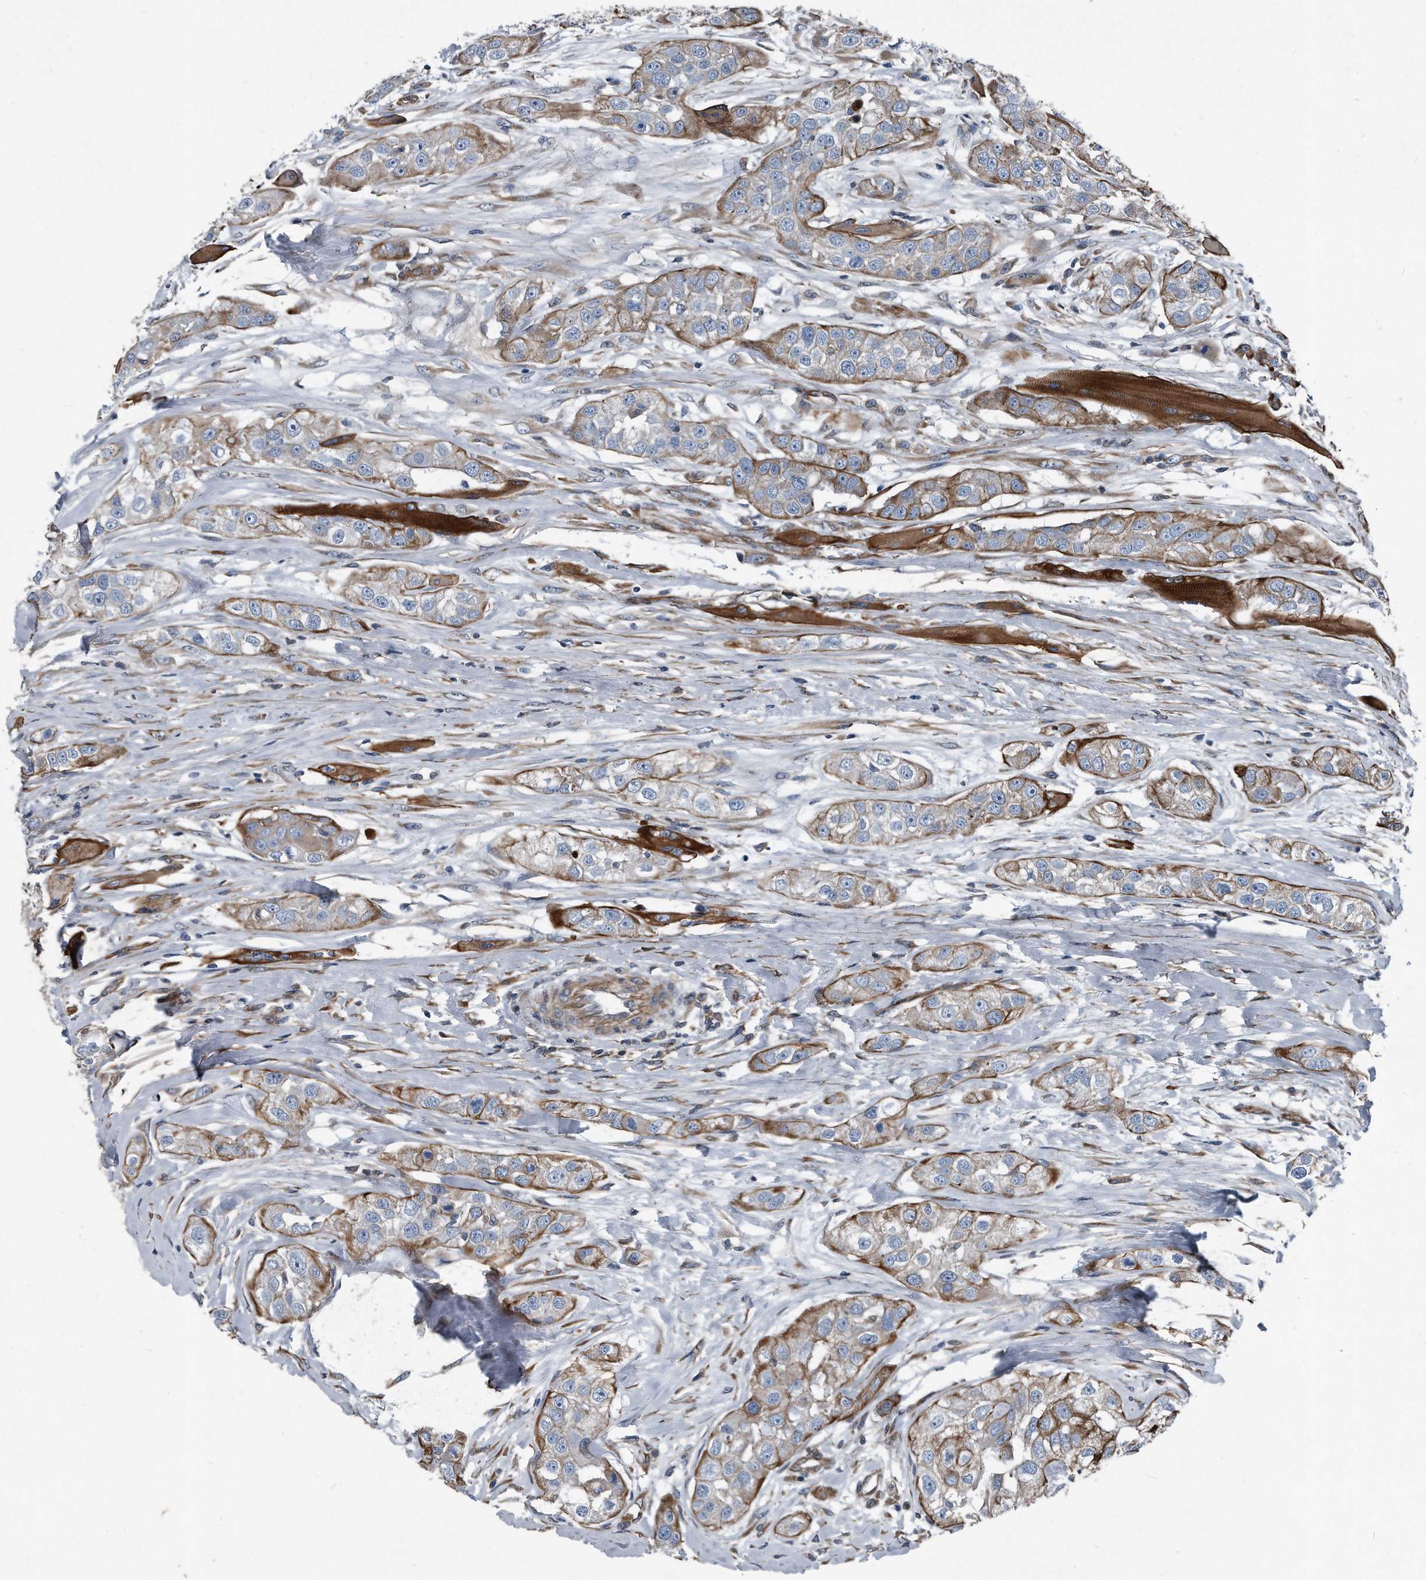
{"staining": {"intensity": "moderate", "quantity": "25%-75%", "location": "cytoplasmic/membranous"}, "tissue": "head and neck cancer", "cell_type": "Tumor cells", "image_type": "cancer", "snomed": [{"axis": "morphology", "description": "Normal tissue, NOS"}, {"axis": "morphology", "description": "Squamous cell carcinoma, NOS"}, {"axis": "topography", "description": "Skeletal muscle"}, {"axis": "topography", "description": "Head-Neck"}], "caption": "A micrograph of human squamous cell carcinoma (head and neck) stained for a protein displays moderate cytoplasmic/membranous brown staining in tumor cells.", "gene": "PLEC", "patient": {"sex": "male", "age": 51}}